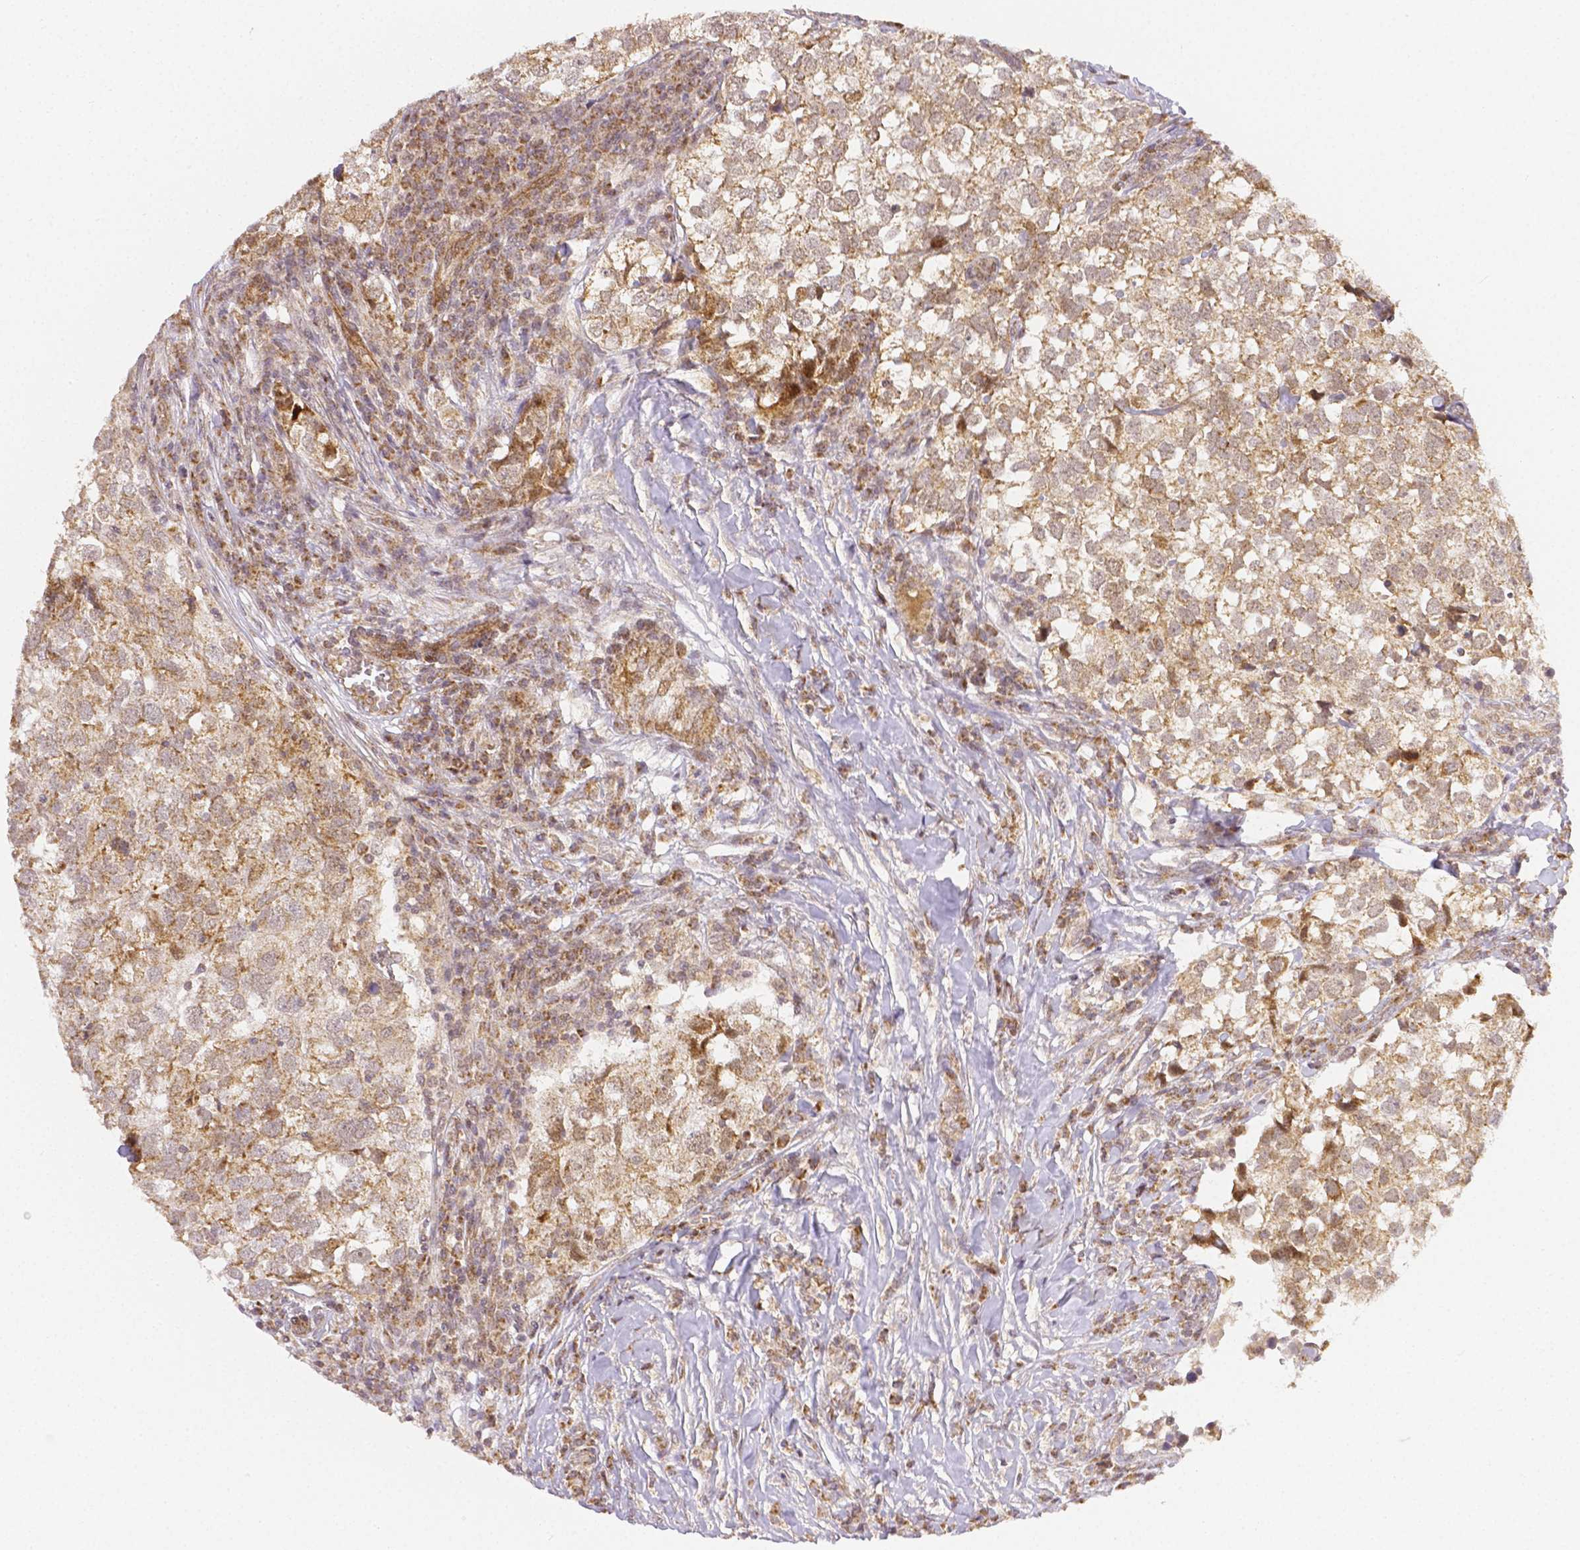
{"staining": {"intensity": "weak", "quantity": ">75%", "location": "cytoplasmic/membranous,nuclear"}, "tissue": "breast cancer", "cell_type": "Tumor cells", "image_type": "cancer", "snomed": [{"axis": "morphology", "description": "Duct carcinoma"}, {"axis": "topography", "description": "Breast"}], "caption": "Protein expression analysis of human breast cancer (intraductal carcinoma) reveals weak cytoplasmic/membranous and nuclear positivity in approximately >75% of tumor cells.", "gene": "RHOT1", "patient": {"sex": "female", "age": 30}}